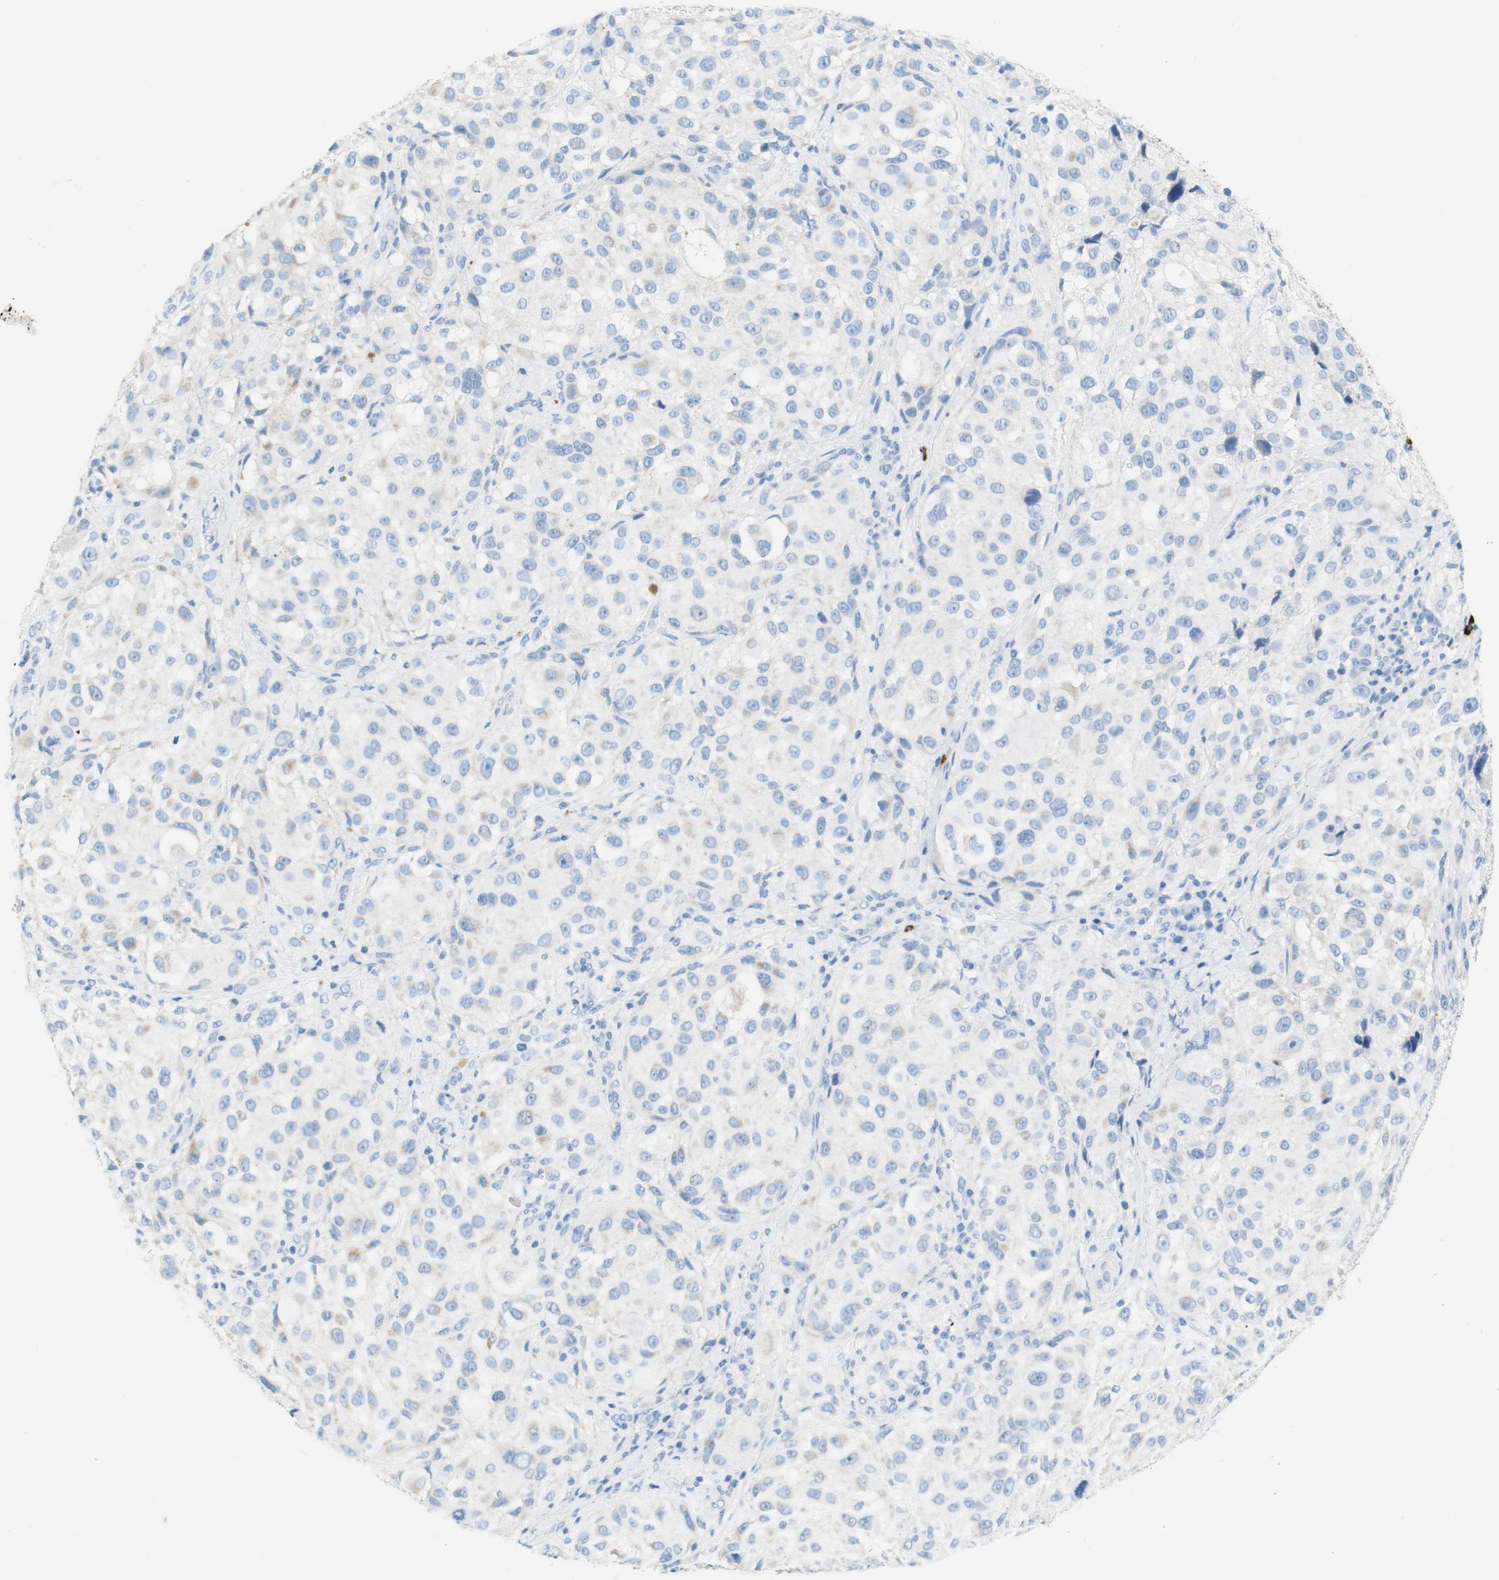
{"staining": {"intensity": "negative", "quantity": "none", "location": "none"}, "tissue": "melanoma", "cell_type": "Tumor cells", "image_type": "cancer", "snomed": [{"axis": "morphology", "description": "Necrosis, NOS"}, {"axis": "morphology", "description": "Malignant melanoma, NOS"}, {"axis": "topography", "description": "Skin"}], "caption": "DAB immunohistochemical staining of human malignant melanoma exhibits no significant expression in tumor cells.", "gene": "CEACAM1", "patient": {"sex": "female", "age": 87}}